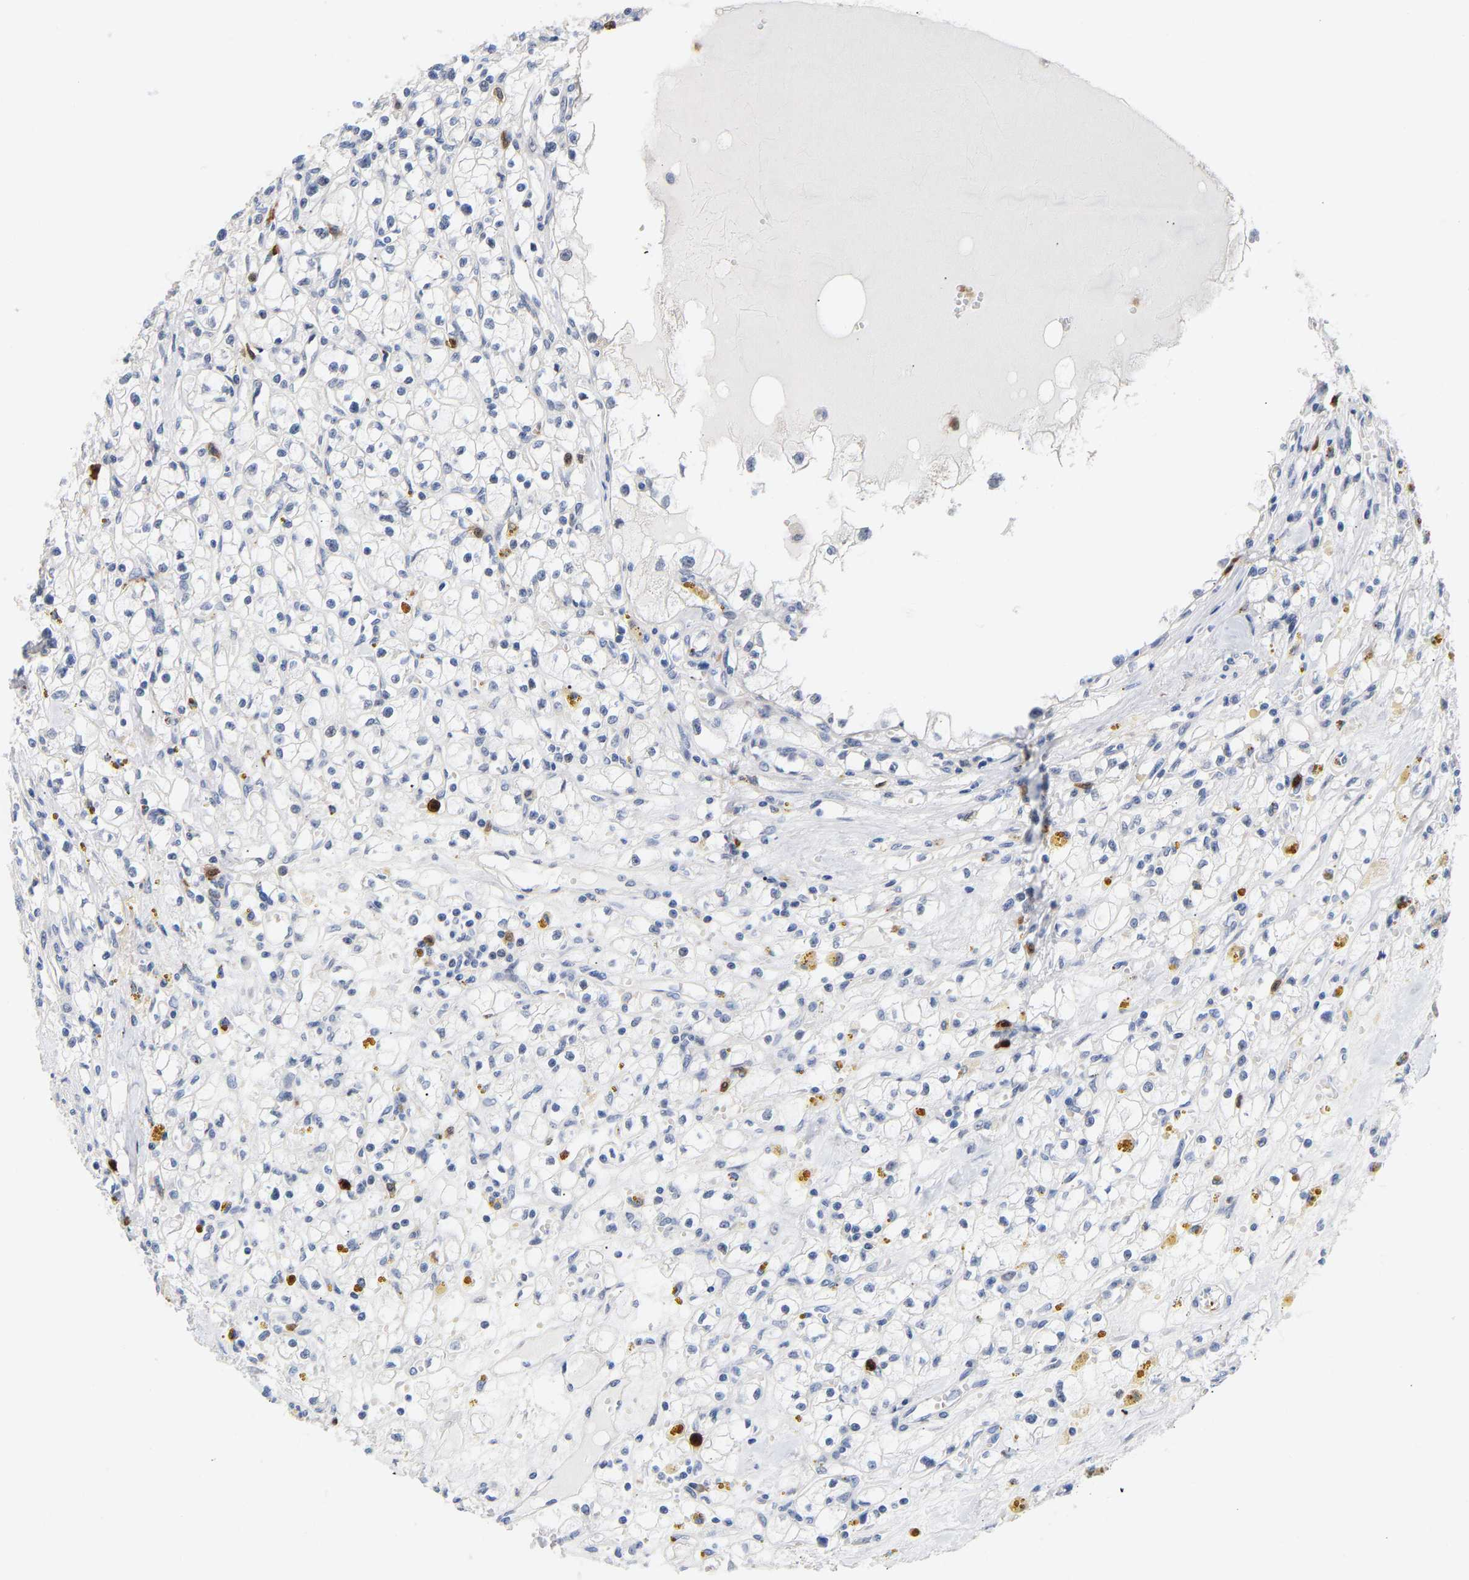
{"staining": {"intensity": "negative", "quantity": "none", "location": "none"}, "tissue": "renal cancer", "cell_type": "Tumor cells", "image_type": "cancer", "snomed": [{"axis": "morphology", "description": "Adenocarcinoma, NOS"}, {"axis": "topography", "description": "Kidney"}], "caption": "Renal adenocarcinoma was stained to show a protein in brown. There is no significant staining in tumor cells.", "gene": "TDRD7", "patient": {"sex": "male", "age": 56}}